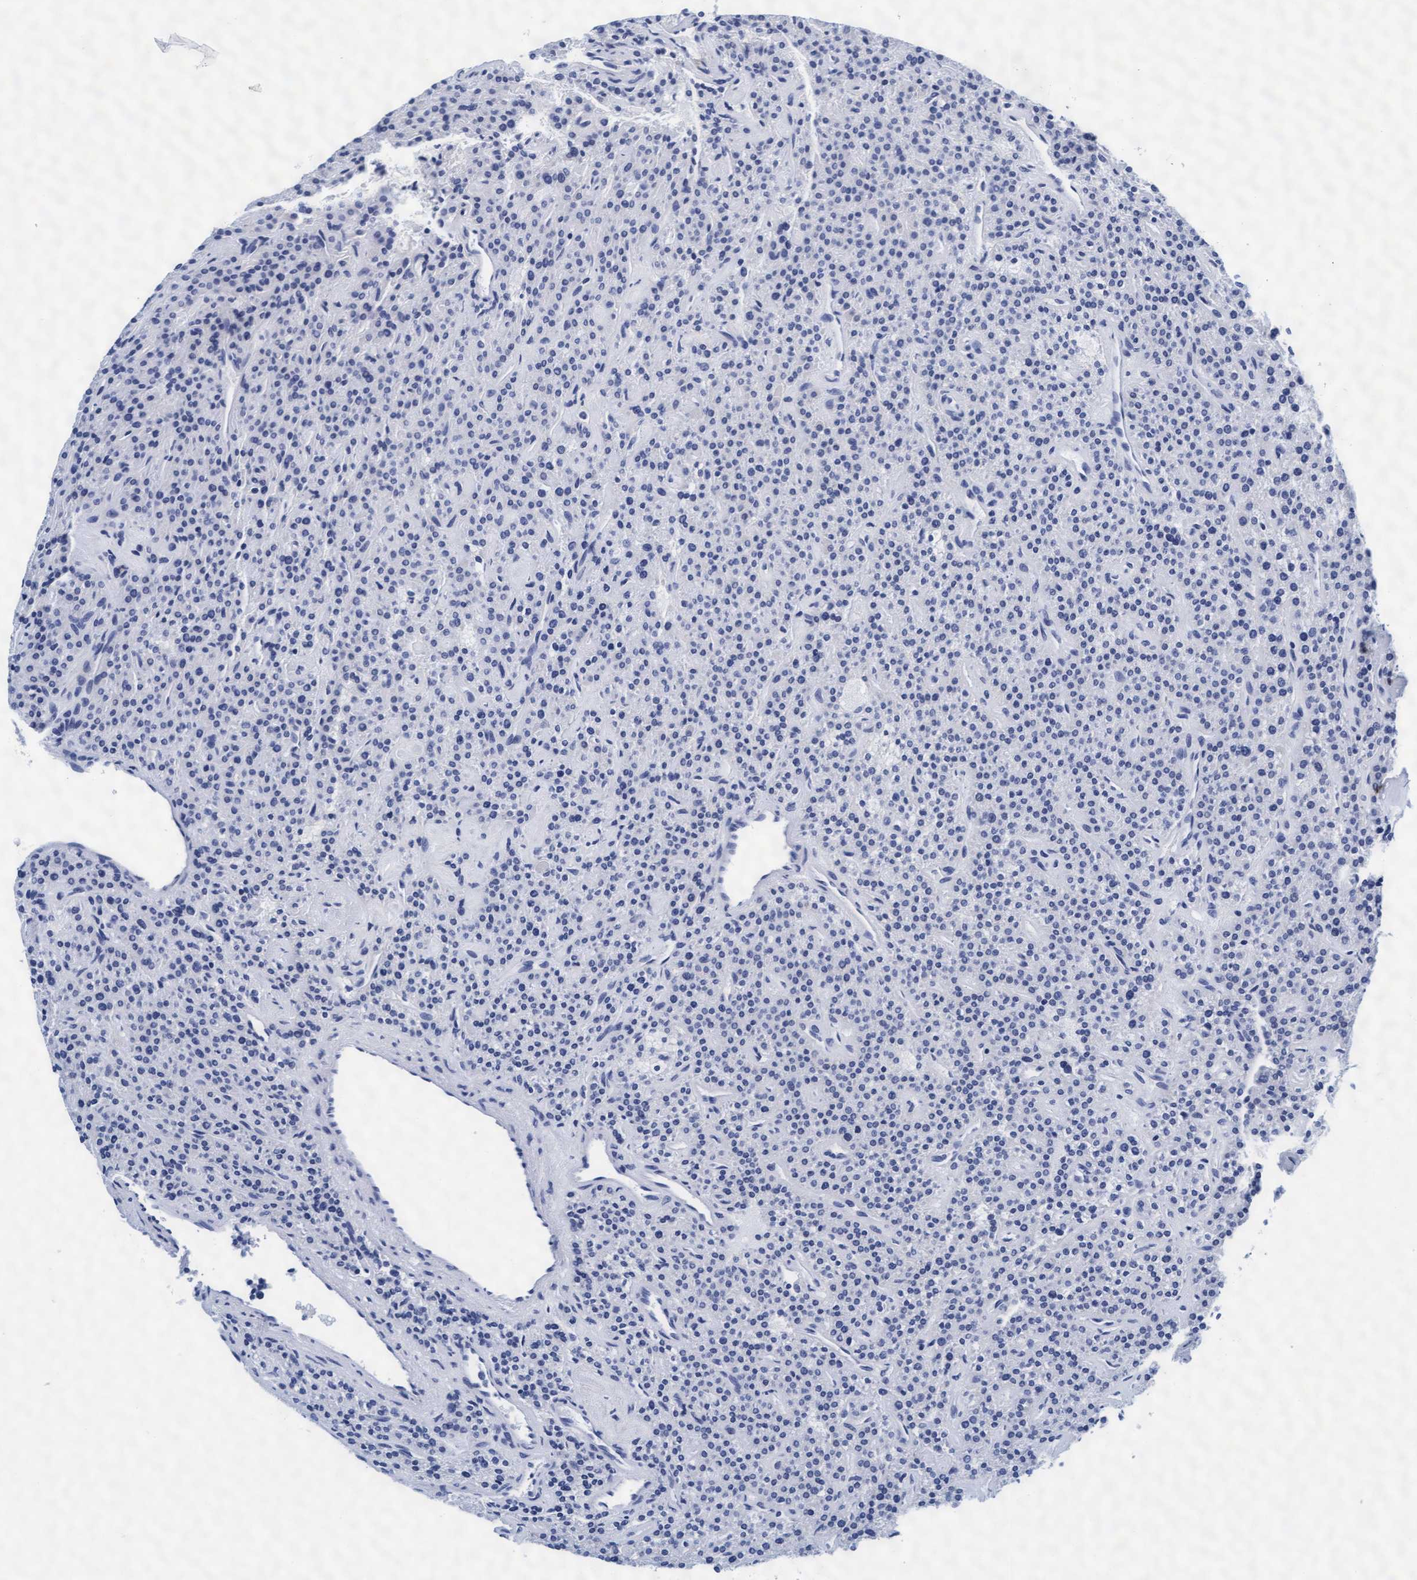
{"staining": {"intensity": "negative", "quantity": "none", "location": "none"}, "tissue": "parathyroid gland", "cell_type": "Glandular cells", "image_type": "normal", "snomed": [{"axis": "morphology", "description": "Normal tissue, NOS"}, {"axis": "topography", "description": "Parathyroid gland"}], "caption": "Glandular cells show no significant protein staining in benign parathyroid gland. (Stains: DAB (3,3'-diaminobenzidine) IHC with hematoxylin counter stain, Microscopy: brightfield microscopy at high magnification).", "gene": "ARSG", "patient": {"sex": "male", "age": 46}}